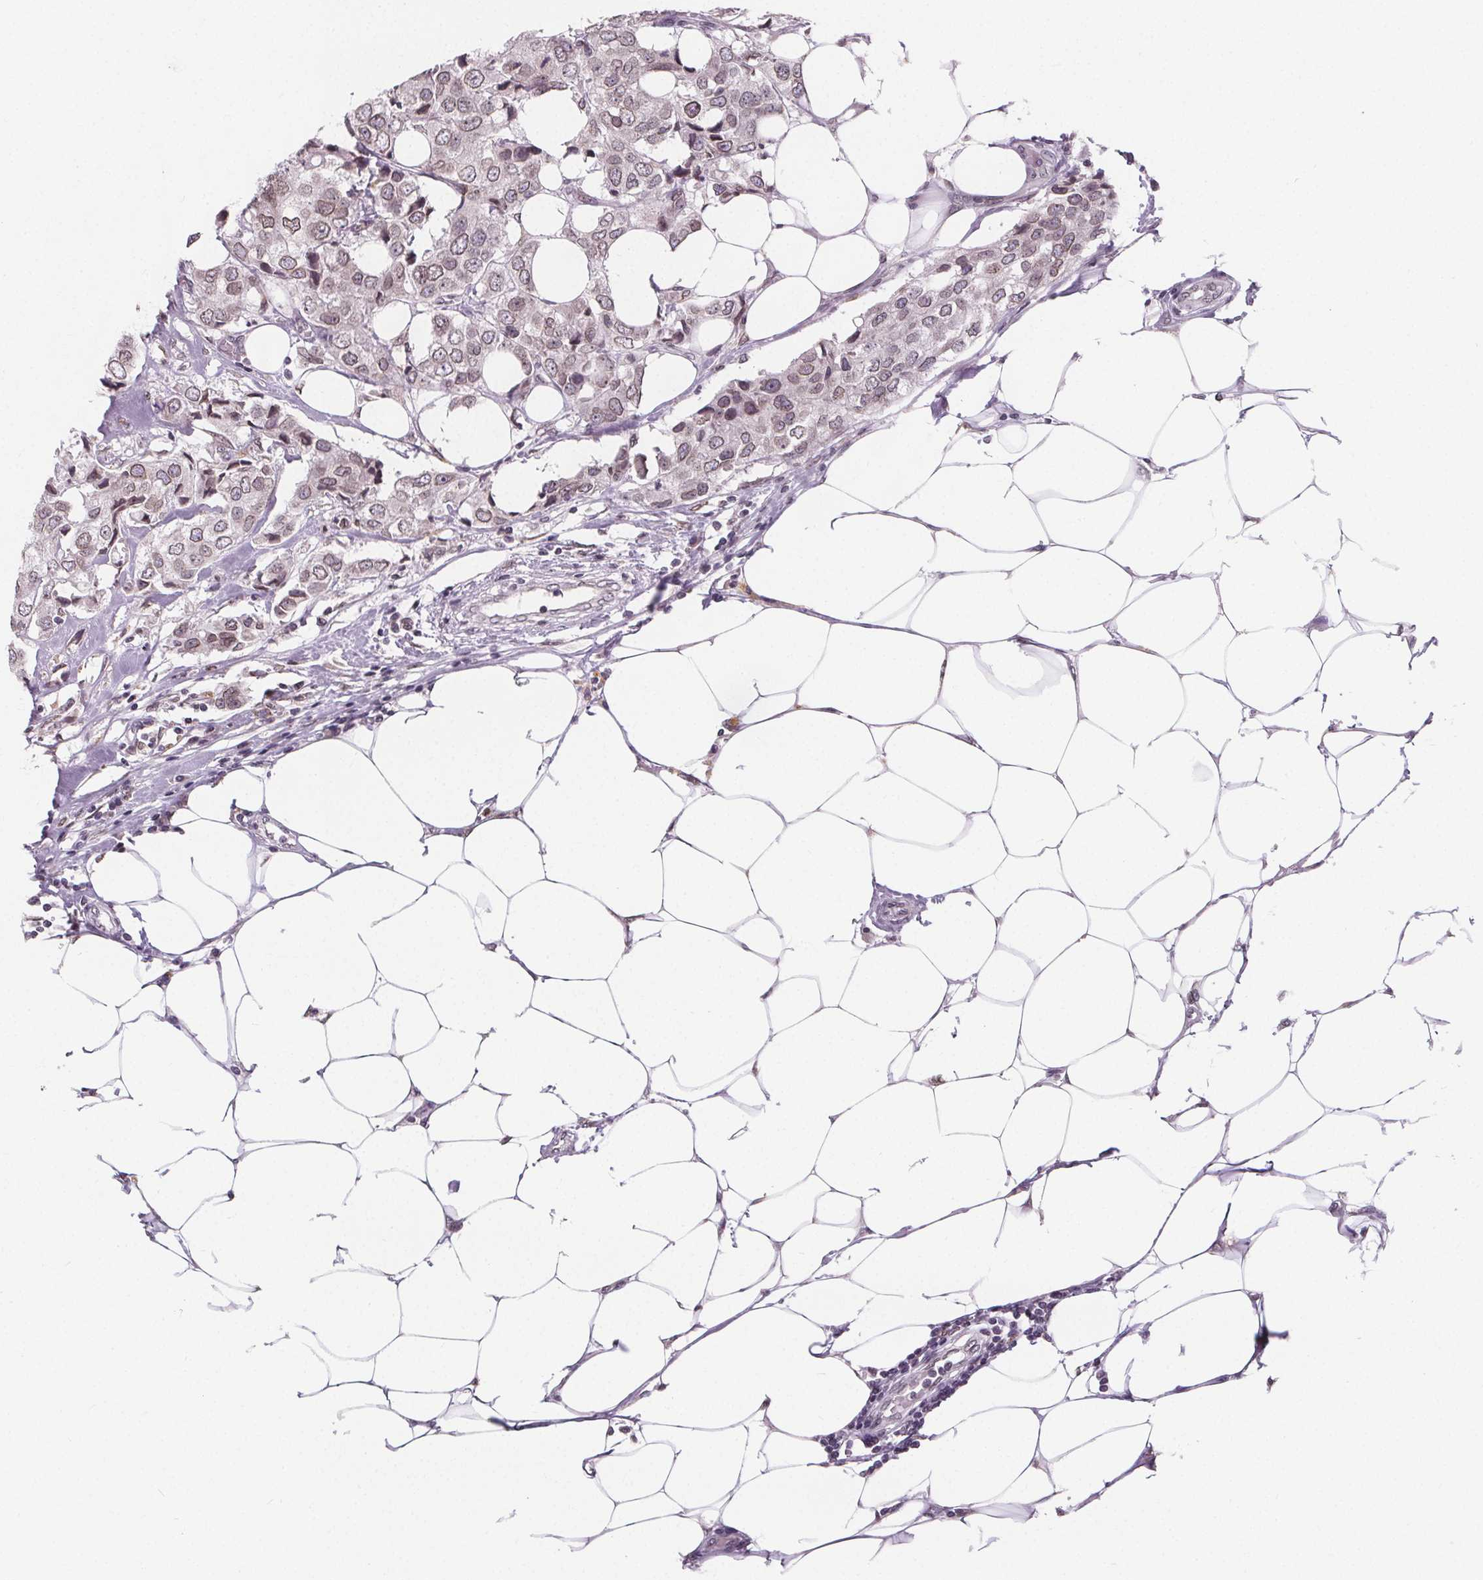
{"staining": {"intensity": "moderate", "quantity": "25%-75%", "location": "cytoplasmic/membranous,nuclear"}, "tissue": "breast cancer", "cell_type": "Tumor cells", "image_type": "cancer", "snomed": [{"axis": "morphology", "description": "Normal tissue, NOS"}, {"axis": "morphology", "description": "Duct carcinoma"}, {"axis": "topography", "description": "Breast"}], "caption": "IHC (DAB (3,3'-diaminobenzidine)) staining of breast cancer (intraductal carcinoma) reveals moderate cytoplasmic/membranous and nuclear protein staining in about 25%-75% of tumor cells. Immunohistochemistry (ihc) stains the protein in brown and the nuclei are stained blue.", "gene": "TTC39C", "patient": {"sex": "female", "age": 43}}